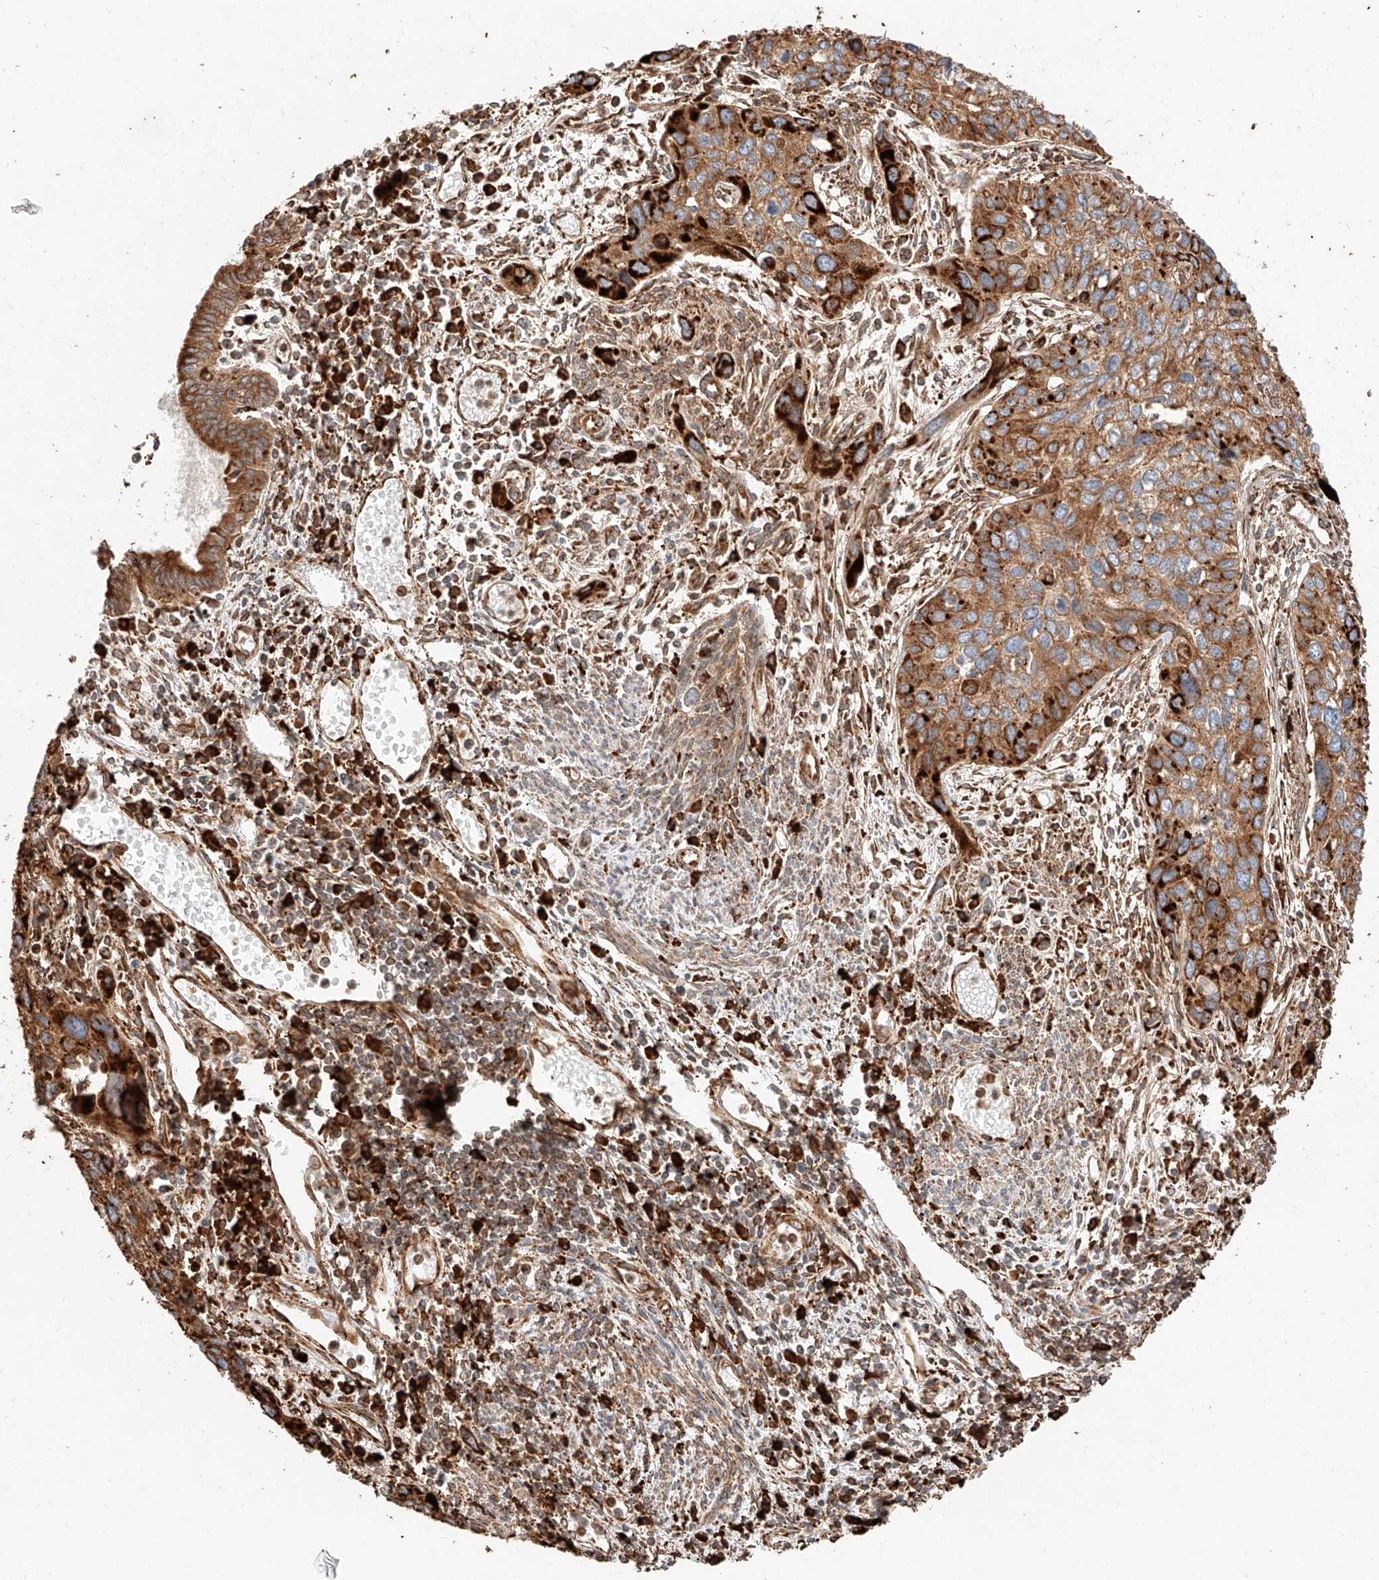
{"staining": {"intensity": "strong", "quantity": ">75%", "location": "cytoplasmic/membranous"}, "tissue": "cervical cancer", "cell_type": "Tumor cells", "image_type": "cancer", "snomed": [{"axis": "morphology", "description": "Squamous cell carcinoma, NOS"}, {"axis": "topography", "description": "Cervix"}], "caption": "Squamous cell carcinoma (cervical) tissue displays strong cytoplasmic/membranous positivity in about >75% of tumor cells, visualized by immunohistochemistry.", "gene": "ZNF84", "patient": {"sex": "female", "age": 55}}